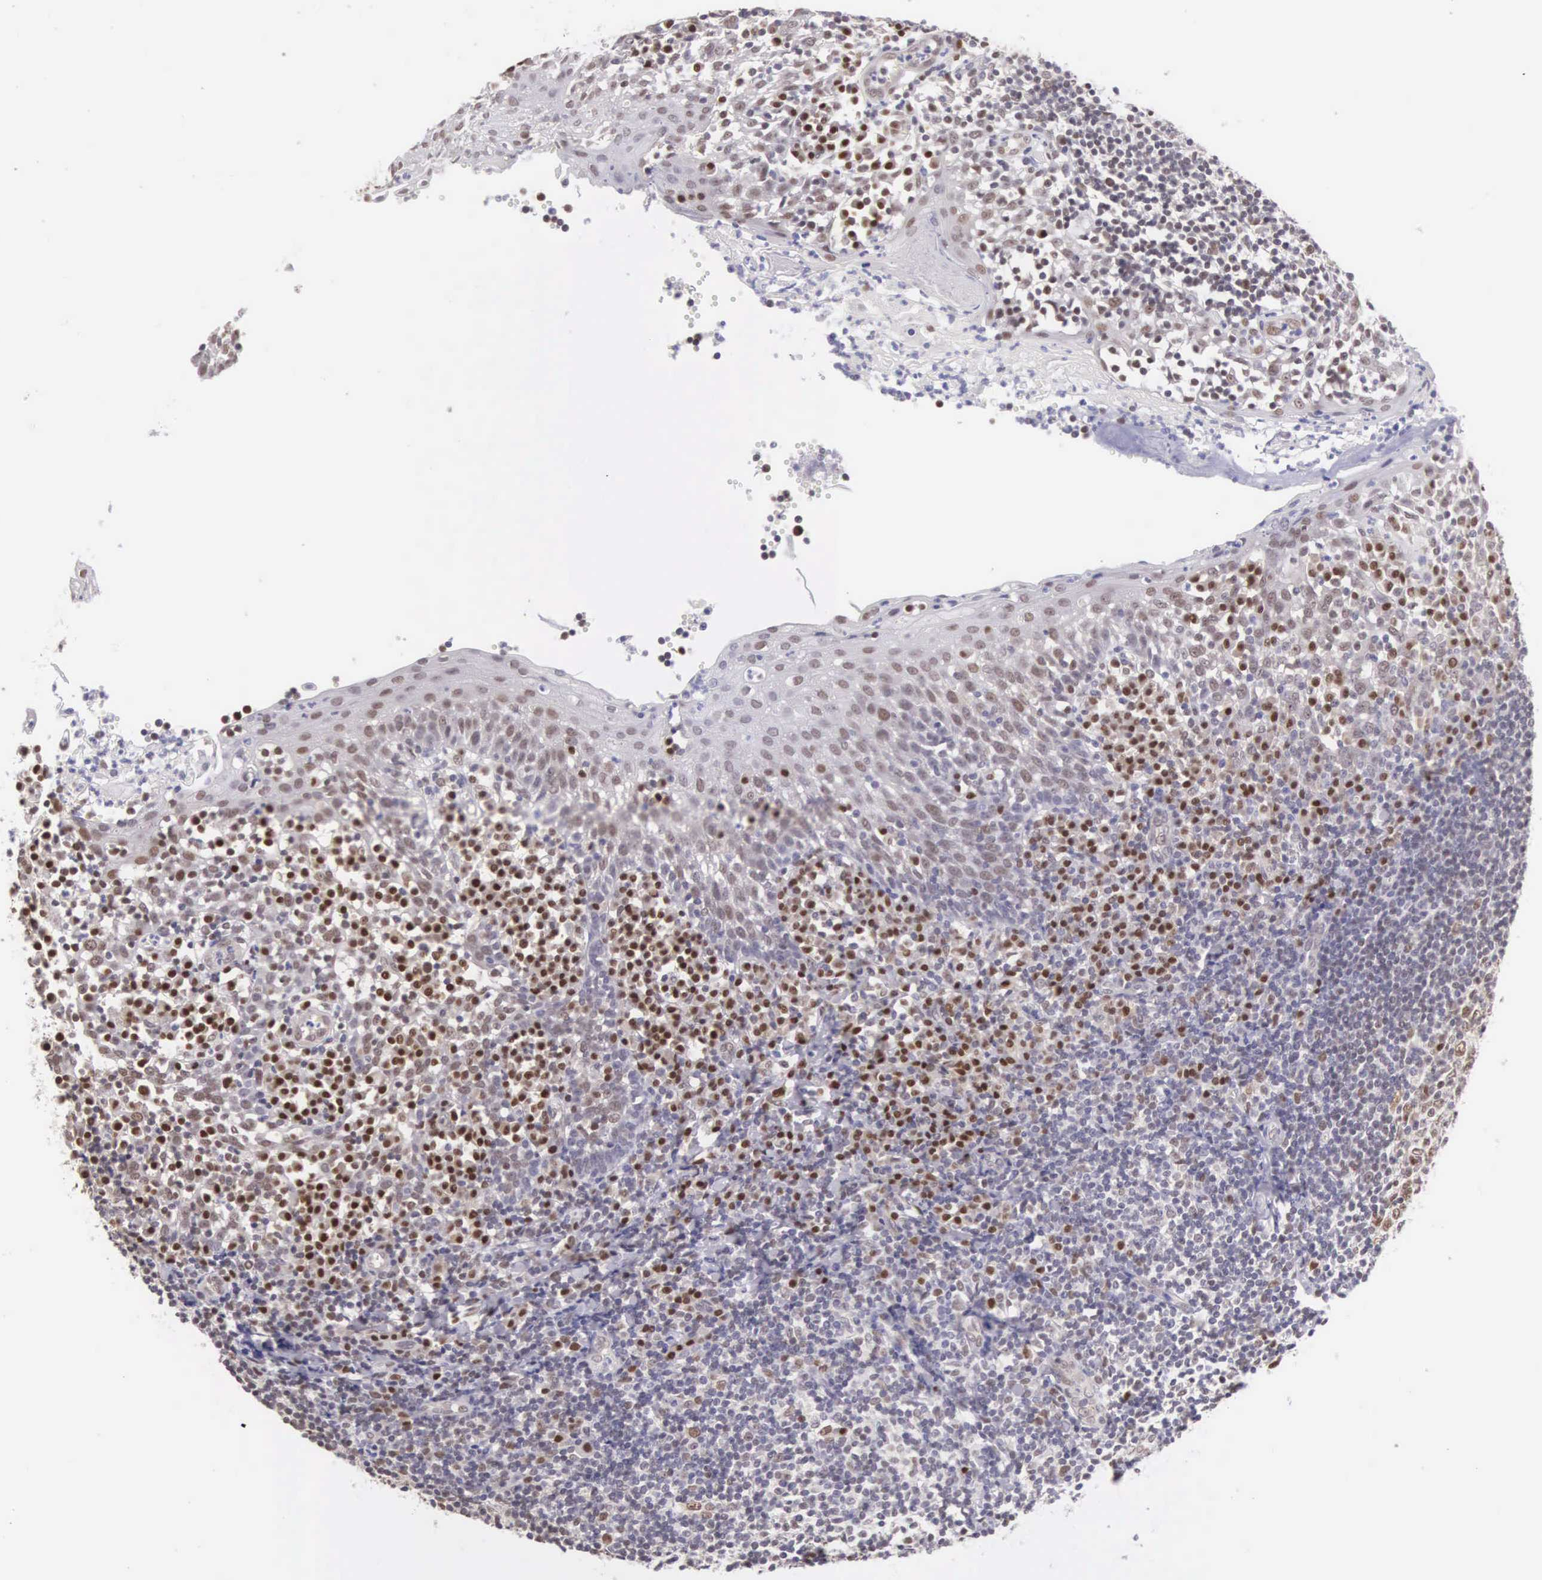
{"staining": {"intensity": "moderate", "quantity": "25%-75%", "location": "nuclear"}, "tissue": "tonsil", "cell_type": "Germinal center cells", "image_type": "normal", "snomed": [{"axis": "morphology", "description": "Normal tissue, NOS"}, {"axis": "topography", "description": "Tonsil"}], "caption": "A medium amount of moderate nuclear positivity is seen in approximately 25%-75% of germinal center cells in unremarkable tonsil. The staining is performed using DAB (3,3'-diaminobenzidine) brown chromogen to label protein expression. The nuclei are counter-stained blue using hematoxylin.", "gene": "CCDC117", "patient": {"sex": "female", "age": 41}}